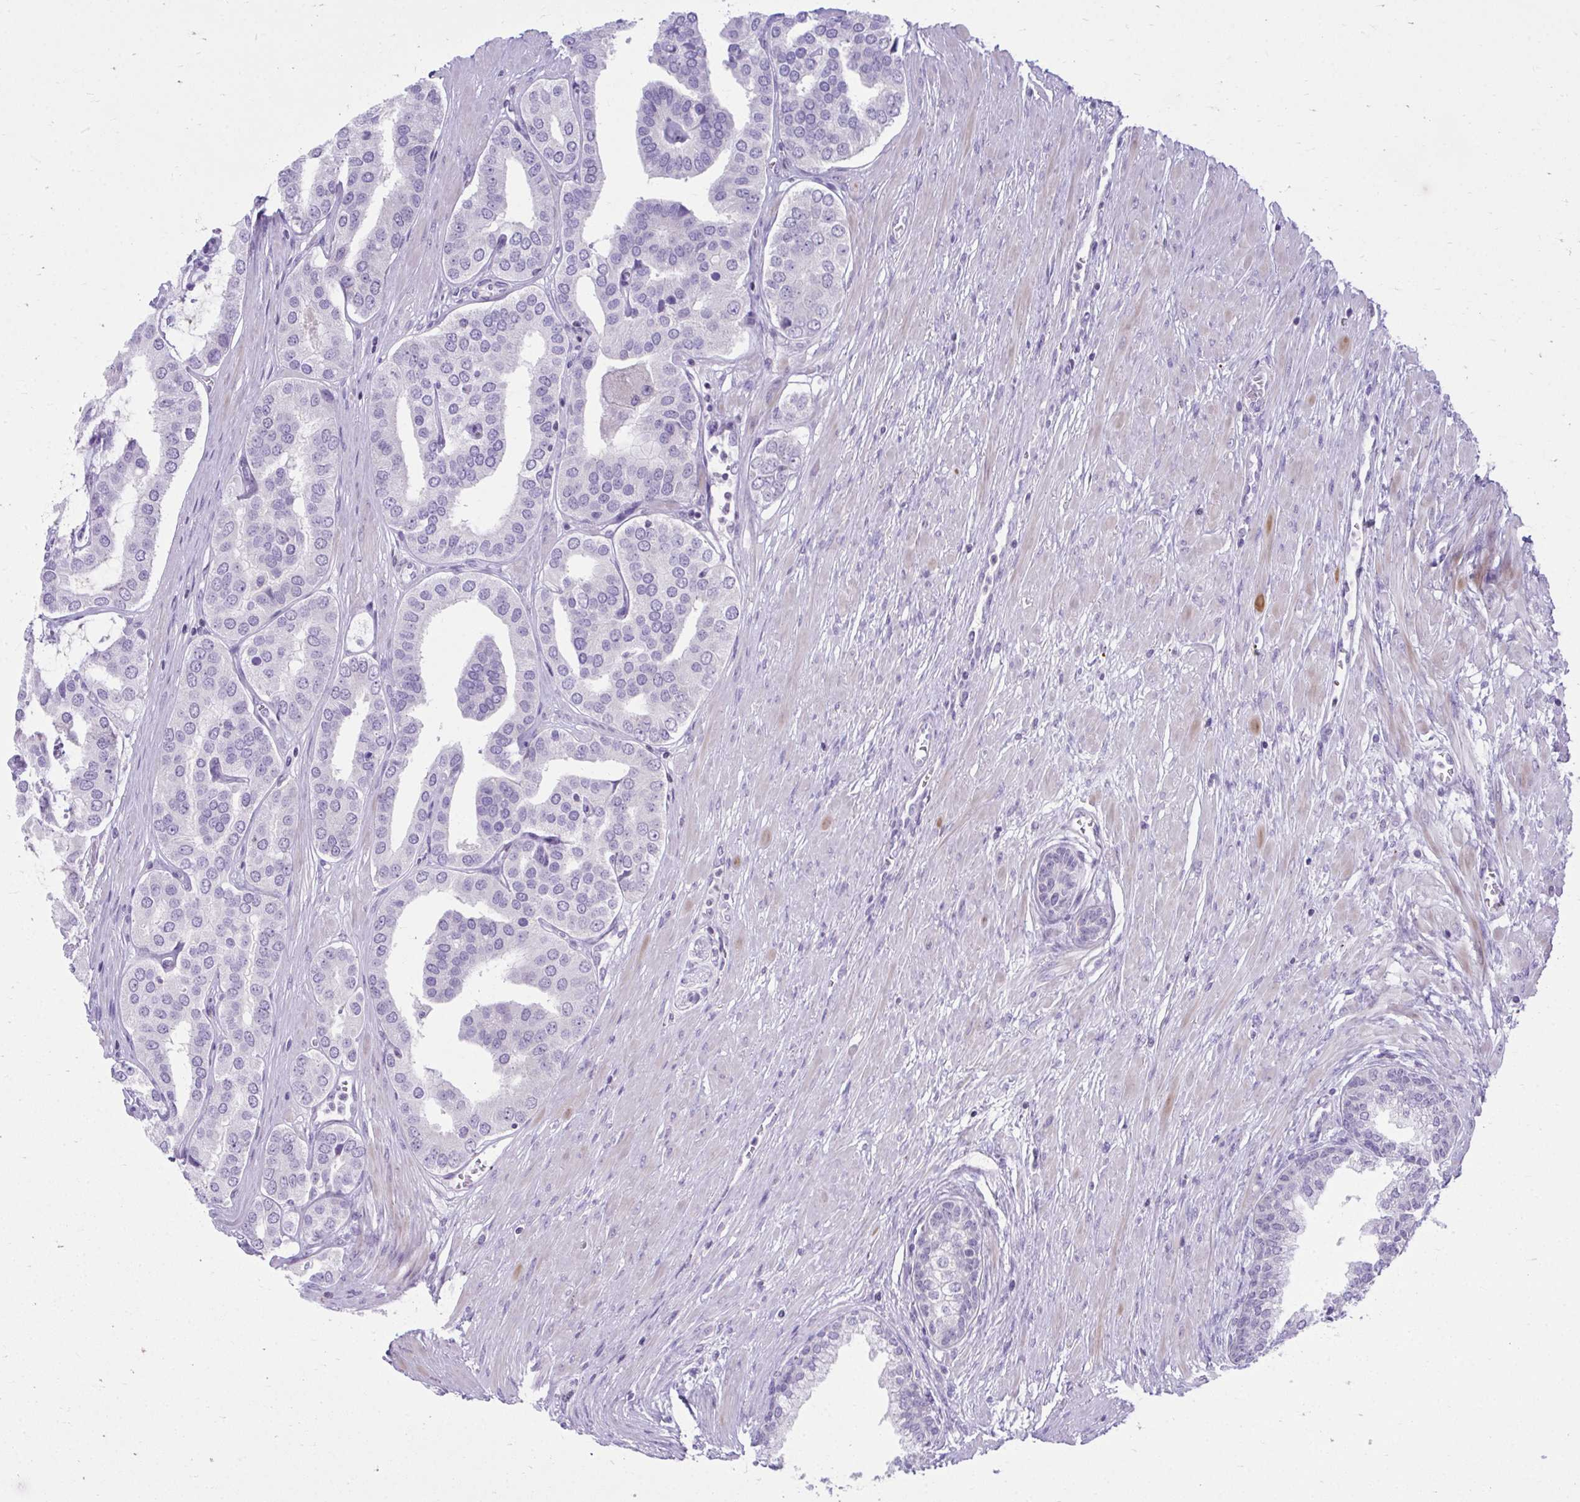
{"staining": {"intensity": "negative", "quantity": "none", "location": "none"}, "tissue": "prostate cancer", "cell_type": "Tumor cells", "image_type": "cancer", "snomed": [{"axis": "morphology", "description": "Adenocarcinoma, High grade"}, {"axis": "topography", "description": "Prostate"}], "caption": "DAB (3,3'-diaminobenzidine) immunohistochemical staining of human prostate cancer (adenocarcinoma (high-grade)) shows no significant positivity in tumor cells.", "gene": "OR7A5", "patient": {"sex": "male", "age": 58}}